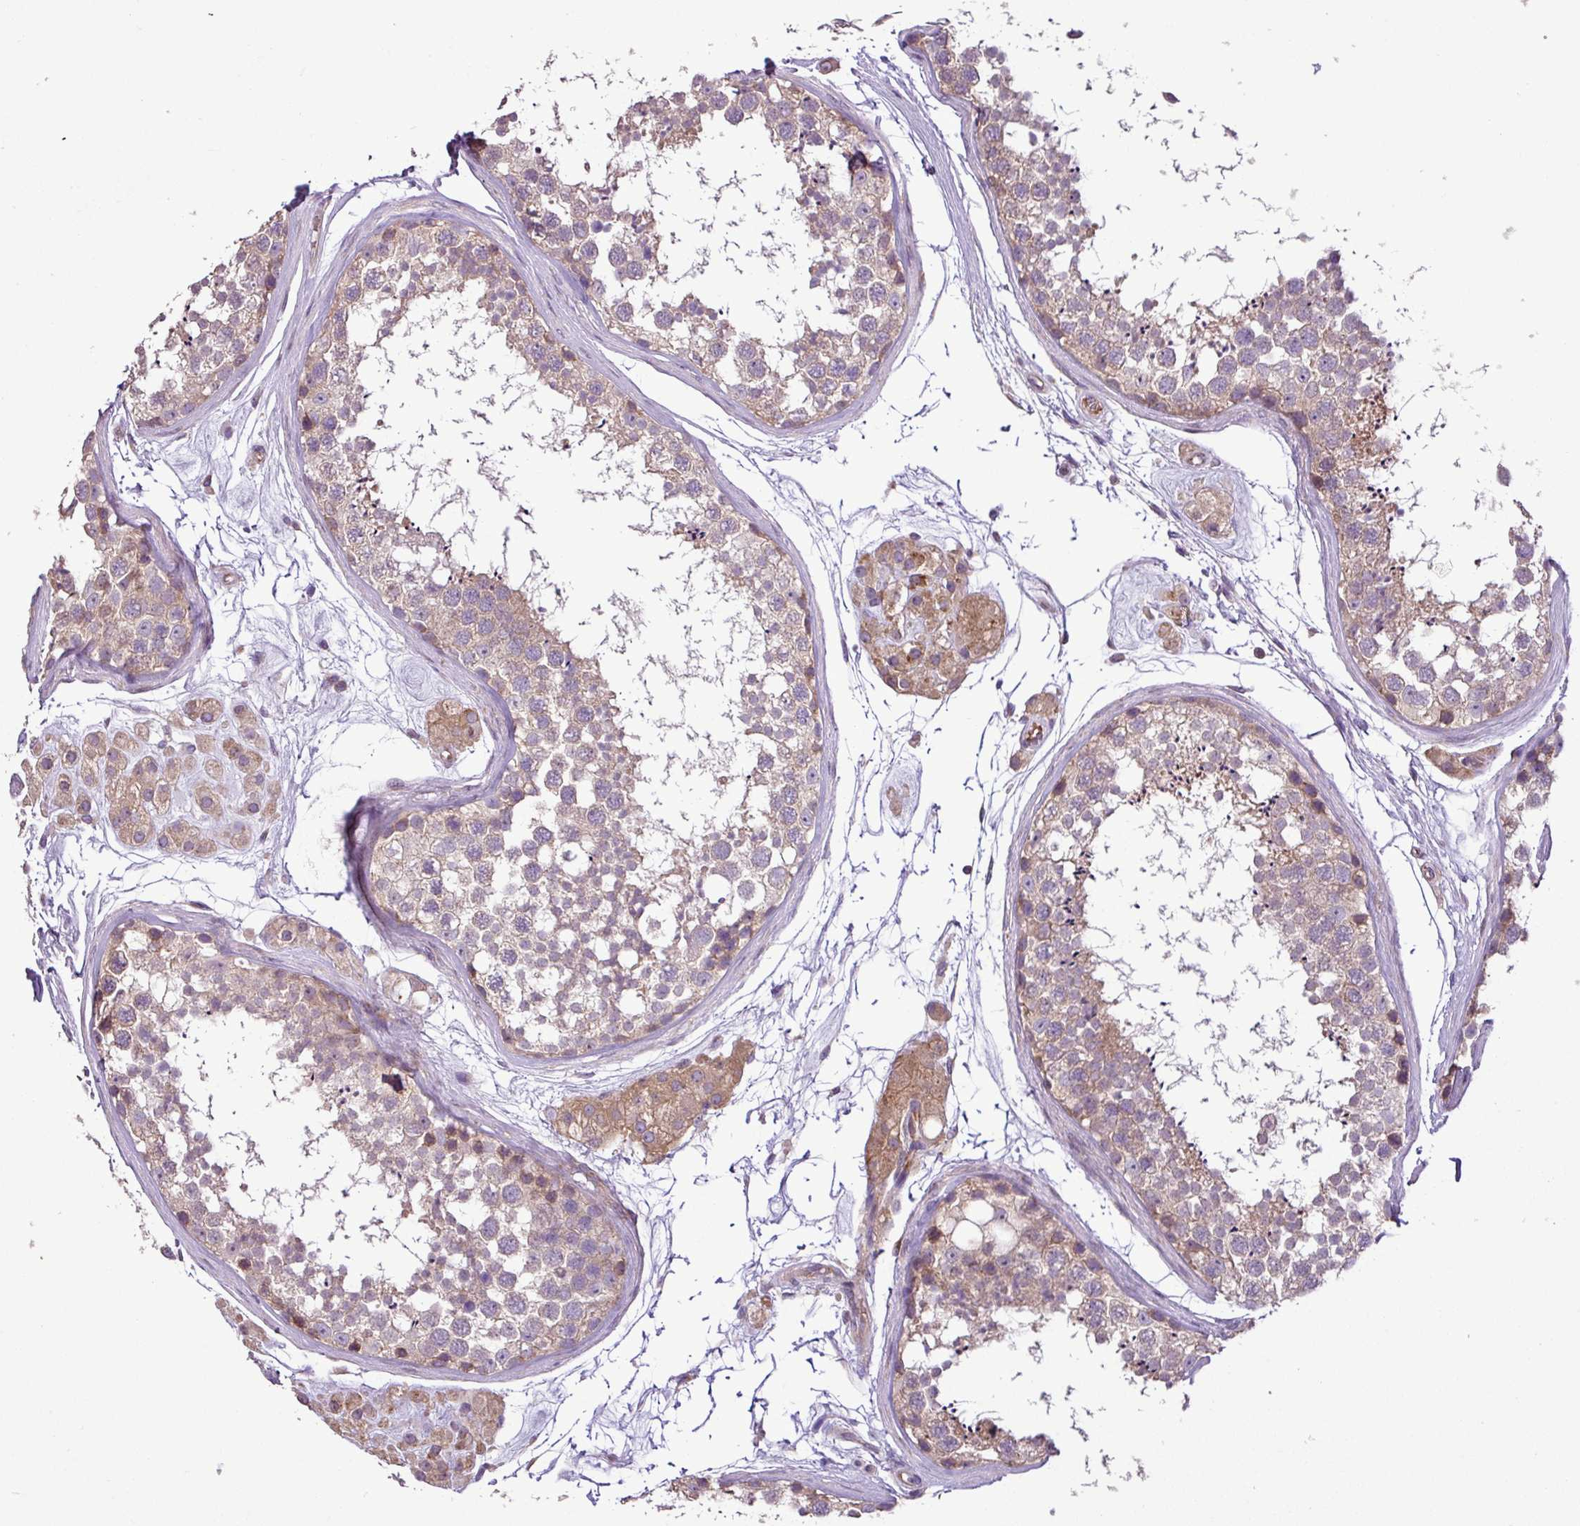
{"staining": {"intensity": "weak", "quantity": "25%-75%", "location": "cytoplasmic/membranous"}, "tissue": "testis", "cell_type": "Cells in seminiferous ducts", "image_type": "normal", "snomed": [{"axis": "morphology", "description": "Normal tissue, NOS"}, {"axis": "topography", "description": "Testis"}], "caption": "Brown immunohistochemical staining in normal human testis shows weak cytoplasmic/membranous positivity in about 25%-75% of cells in seminiferous ducts.", "gene": "RPL13", "patient": {"sex": "male", "age": 56}}